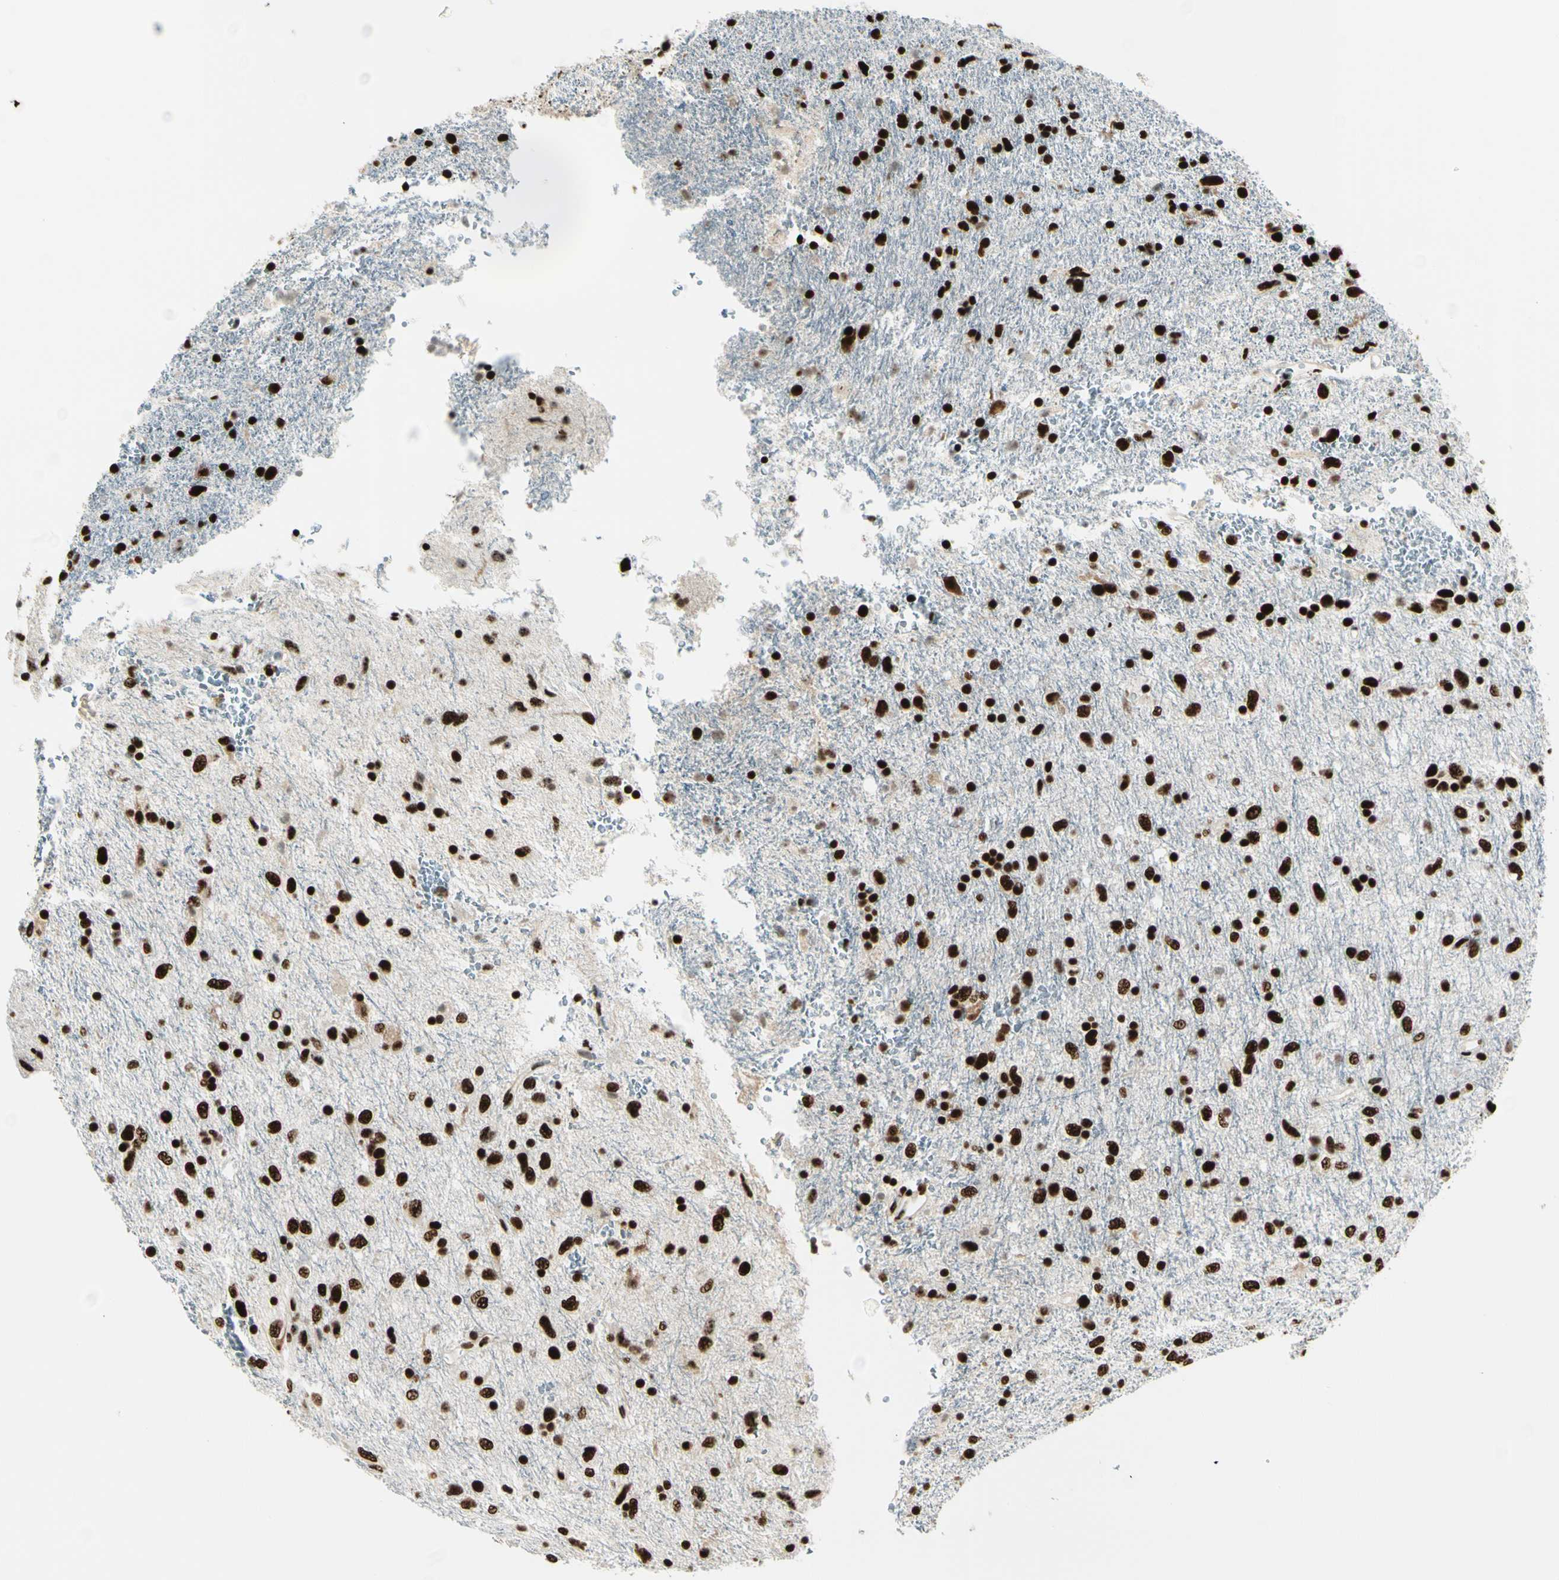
{"staining": {"intensity": "strong", "quantity": ">75%", "location": "nuclear"}, "tissue": "glioma", "cell_type": "Tumor cells", "image_type": "cancer", "snomed": [{"axis": "morphology", "description": "Glioma, malignant, Low grade"}, {"axis": "topography", "description": "Brain"}], "caption": "Tumor cells exhibit high levels of strong nuclear staining in about >75% of cells in human glioma.", "gene": "CCAR1", "patient": {"sex": "male", "age": 77}}